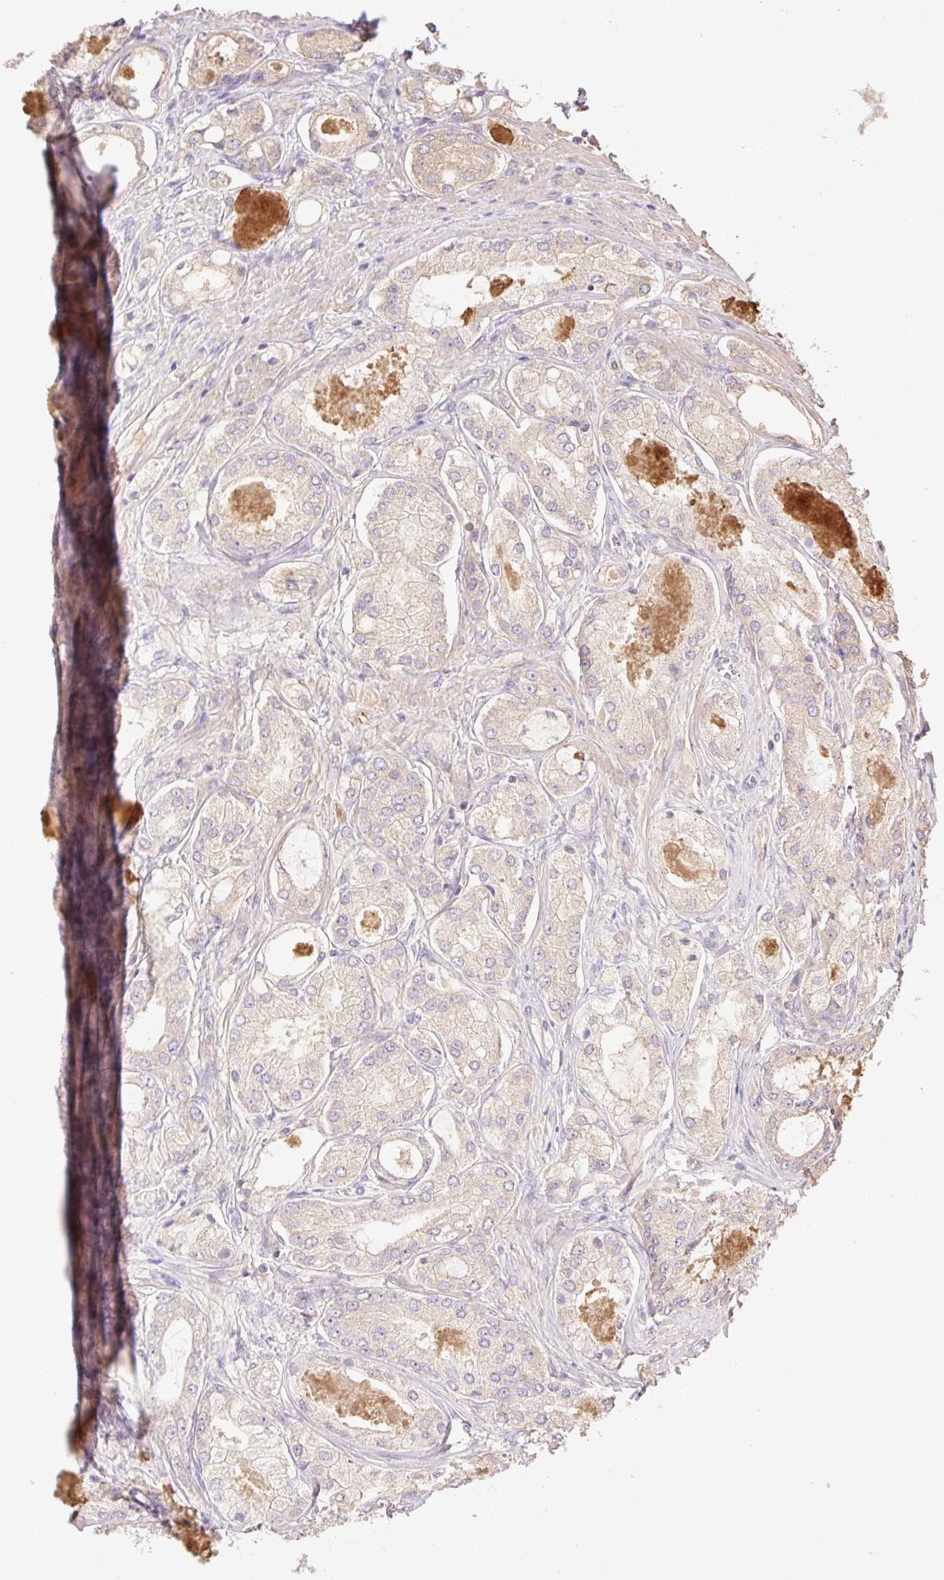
{"staining": {"intensity": "weak", "quantity": "<25%", "location": "cytoplasmic/membranous"}, "tissue": "prostate cancer", "cell_type": "Tumor cells", "image_type": "cancer", "snomed": [{"axis": "morphology", "description": "Adenocarcinoma, Low grade"}, {"axis": "topography", "description": "Prostate"}], "caption": "A high-resolution micrograph shows immunohistochemistry (IHC) staining of prostate cancer, which shows no significant staining in tumor cells. Brightfield microscopy of IHC stained with DAB (3,3'-diaminobenzidine) (brown) and hematoxylin (blue), captured at high magnification.", "gene": "DESI1", "patient": {"sex": "male", "age": 68}}